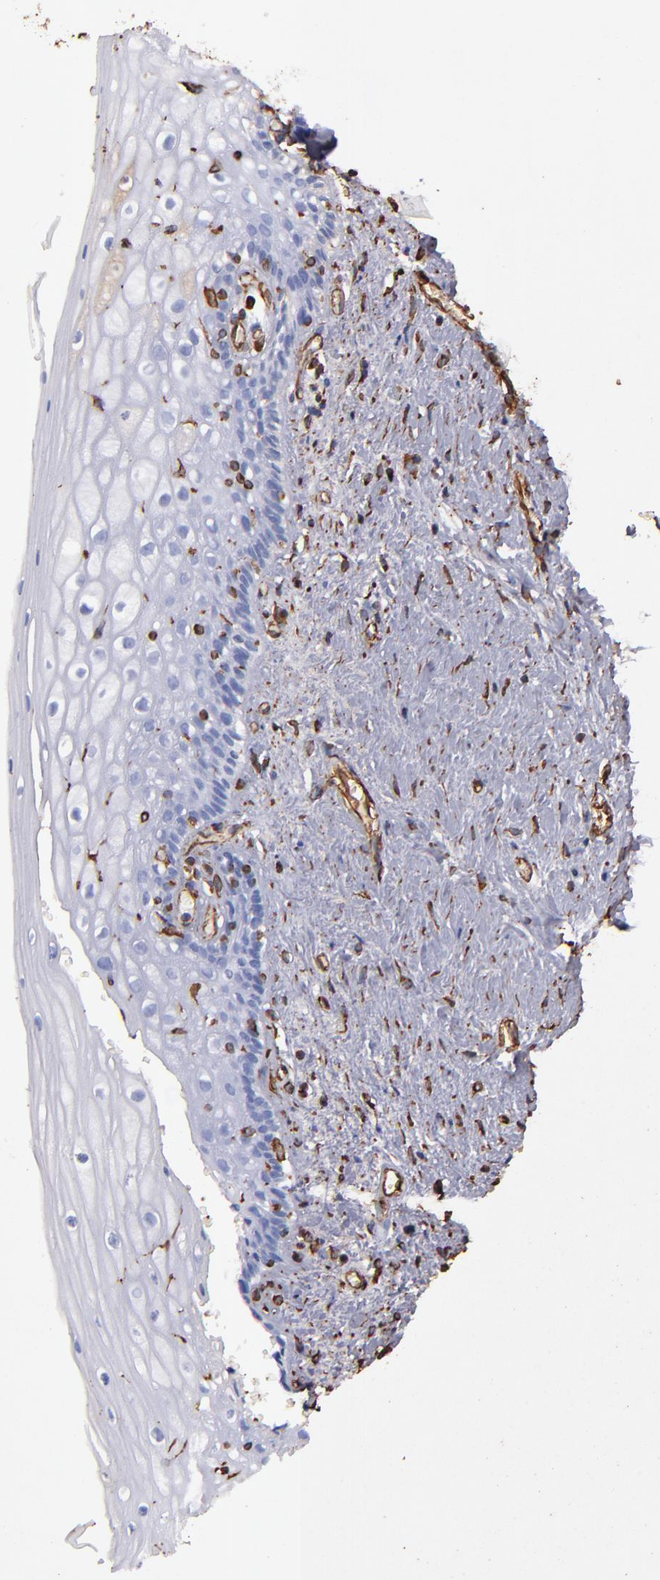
{"staining": {"intensity": "strong", "quantity": "<25%", "location": "cytoplasmic/membranous"}, "tissue": "vagina", "cell_type": "Squamous epithelial cells", "image_type": "normal", "snomed": [{"axis": "morphology", "description": "Normal tissue, NOS"}, {"axis": "topography", "description": "Vagina"}], "caption": "Immunohistochemistry micrograph of benign vagina: human vagina stained using immunohistochemistry shows medium levels of strong protein expression localized specifically in the cytoplasmic/membranous of squamous epithelial cells, appearing as a cytoplasmic/membranous brown color.", "gene": "VIM", "patient": {"sex": "female", "age": 46}}